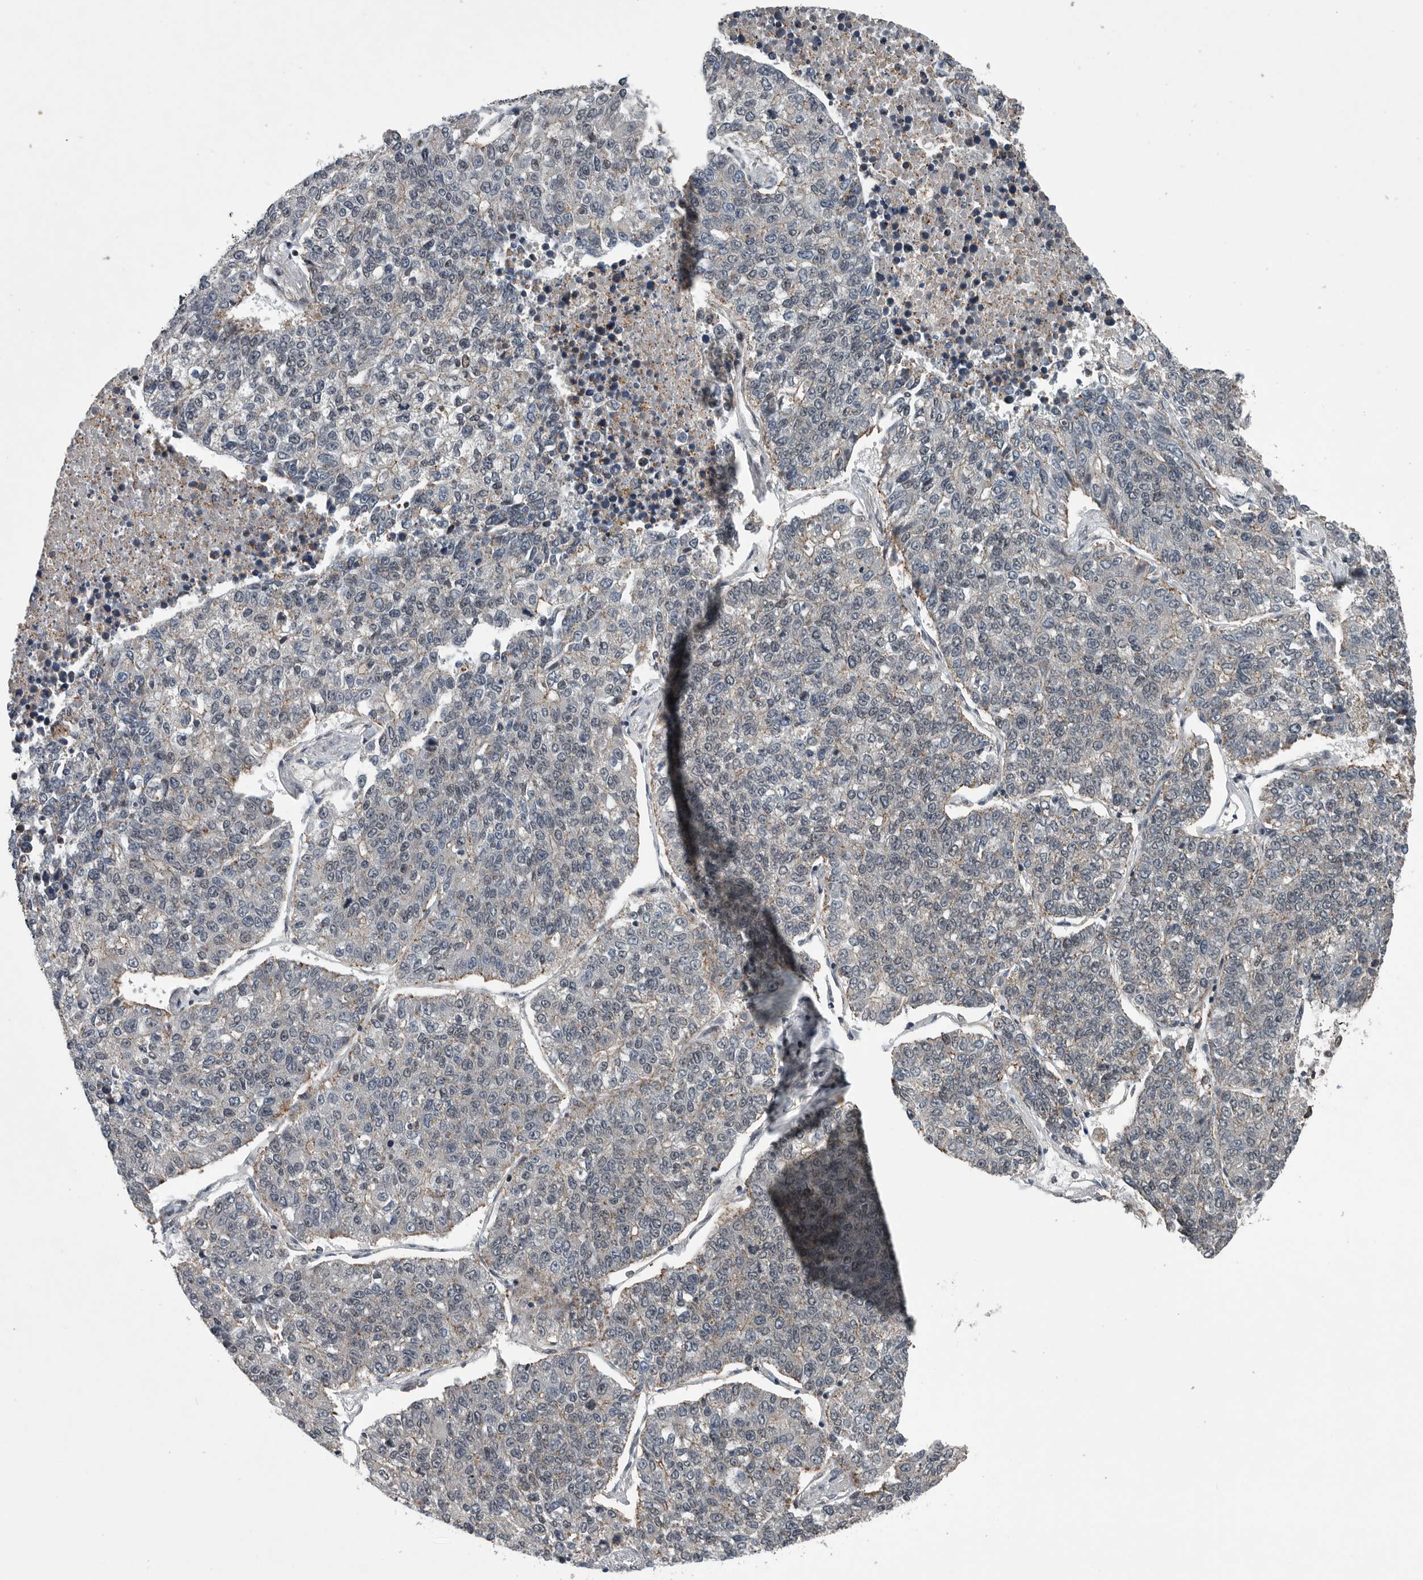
{"staining": {"intensity": "negative", "quantity": "none", "location": "none"}, "tissue": "lung cancer", "cell_type": "Tumor cells", "image_type": "cancer", "snomed": [{"axis": "morphology", "description": "Adenocarcinoma, NOS"}, {"axis": "topography", "description": "Lung"}], "caption": "This image is of lung adenocarcinoma stained with immunohistochemistry to label a protein in brown with the nuclei are counter-stained blue. There is no positivity in tumor cells.", "gene": "SENP7", "patient": {"sex": "male", "age": 49}}